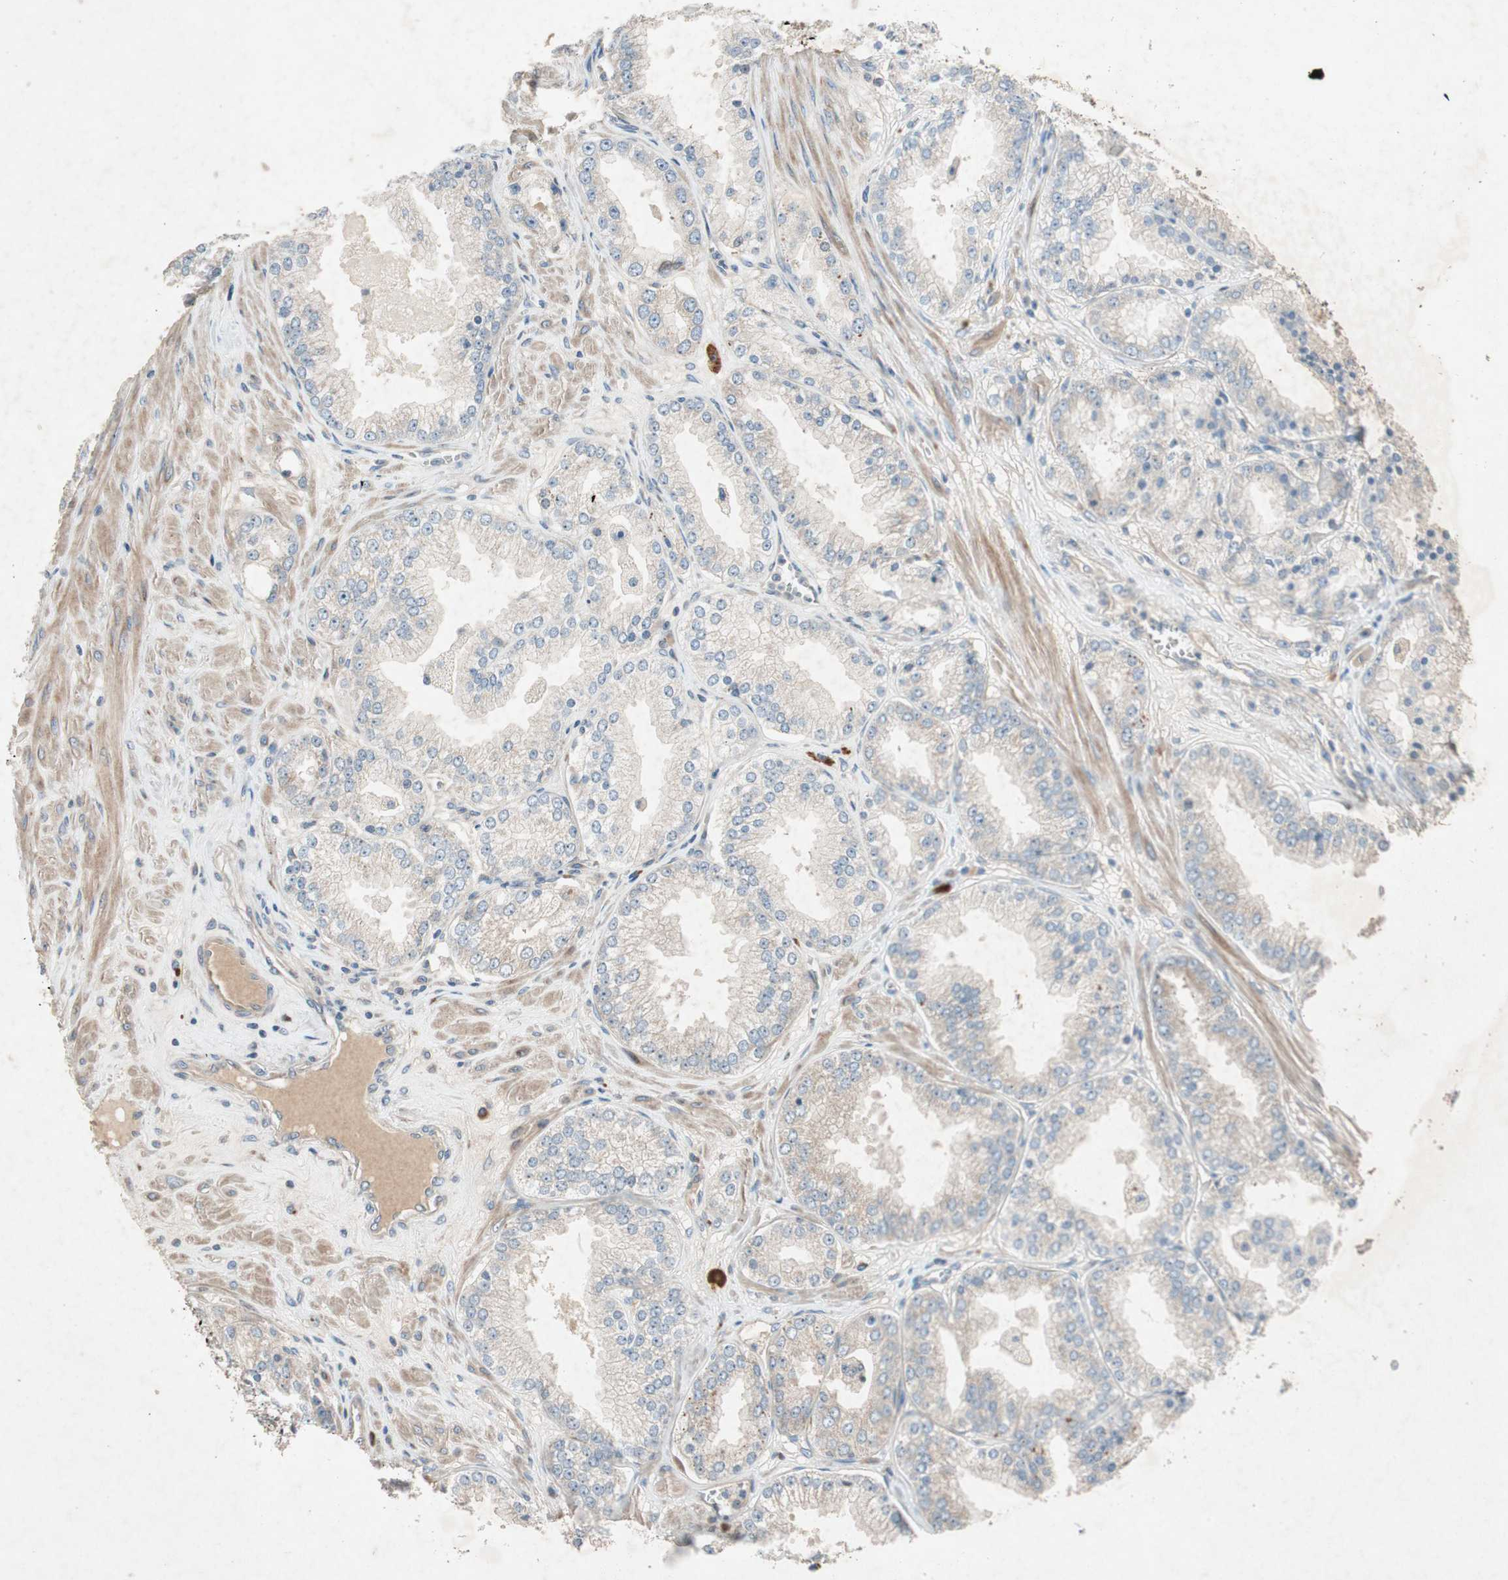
{"staining": {"intensity": "weak", "quantity": "<25%", "location": "cytoplasmic/membranous"}, "tissue": "prostate cancer", "cell_type": "Tumor cells", "image_type": "cancer", "snomed": [{"axis": "morphology", "description": "Adenocarcinoma, High grade"}, {"axis": "topography", "description": "Prostate"}], "caption": "Immunohistochemistry of prostate cancer (adenocarcinoma (high-grade)) shows no staining in tumor cells. Nuclei are stained in blue.", "gene": "APOO", "patient": {"sex": "male", "age": 61}}